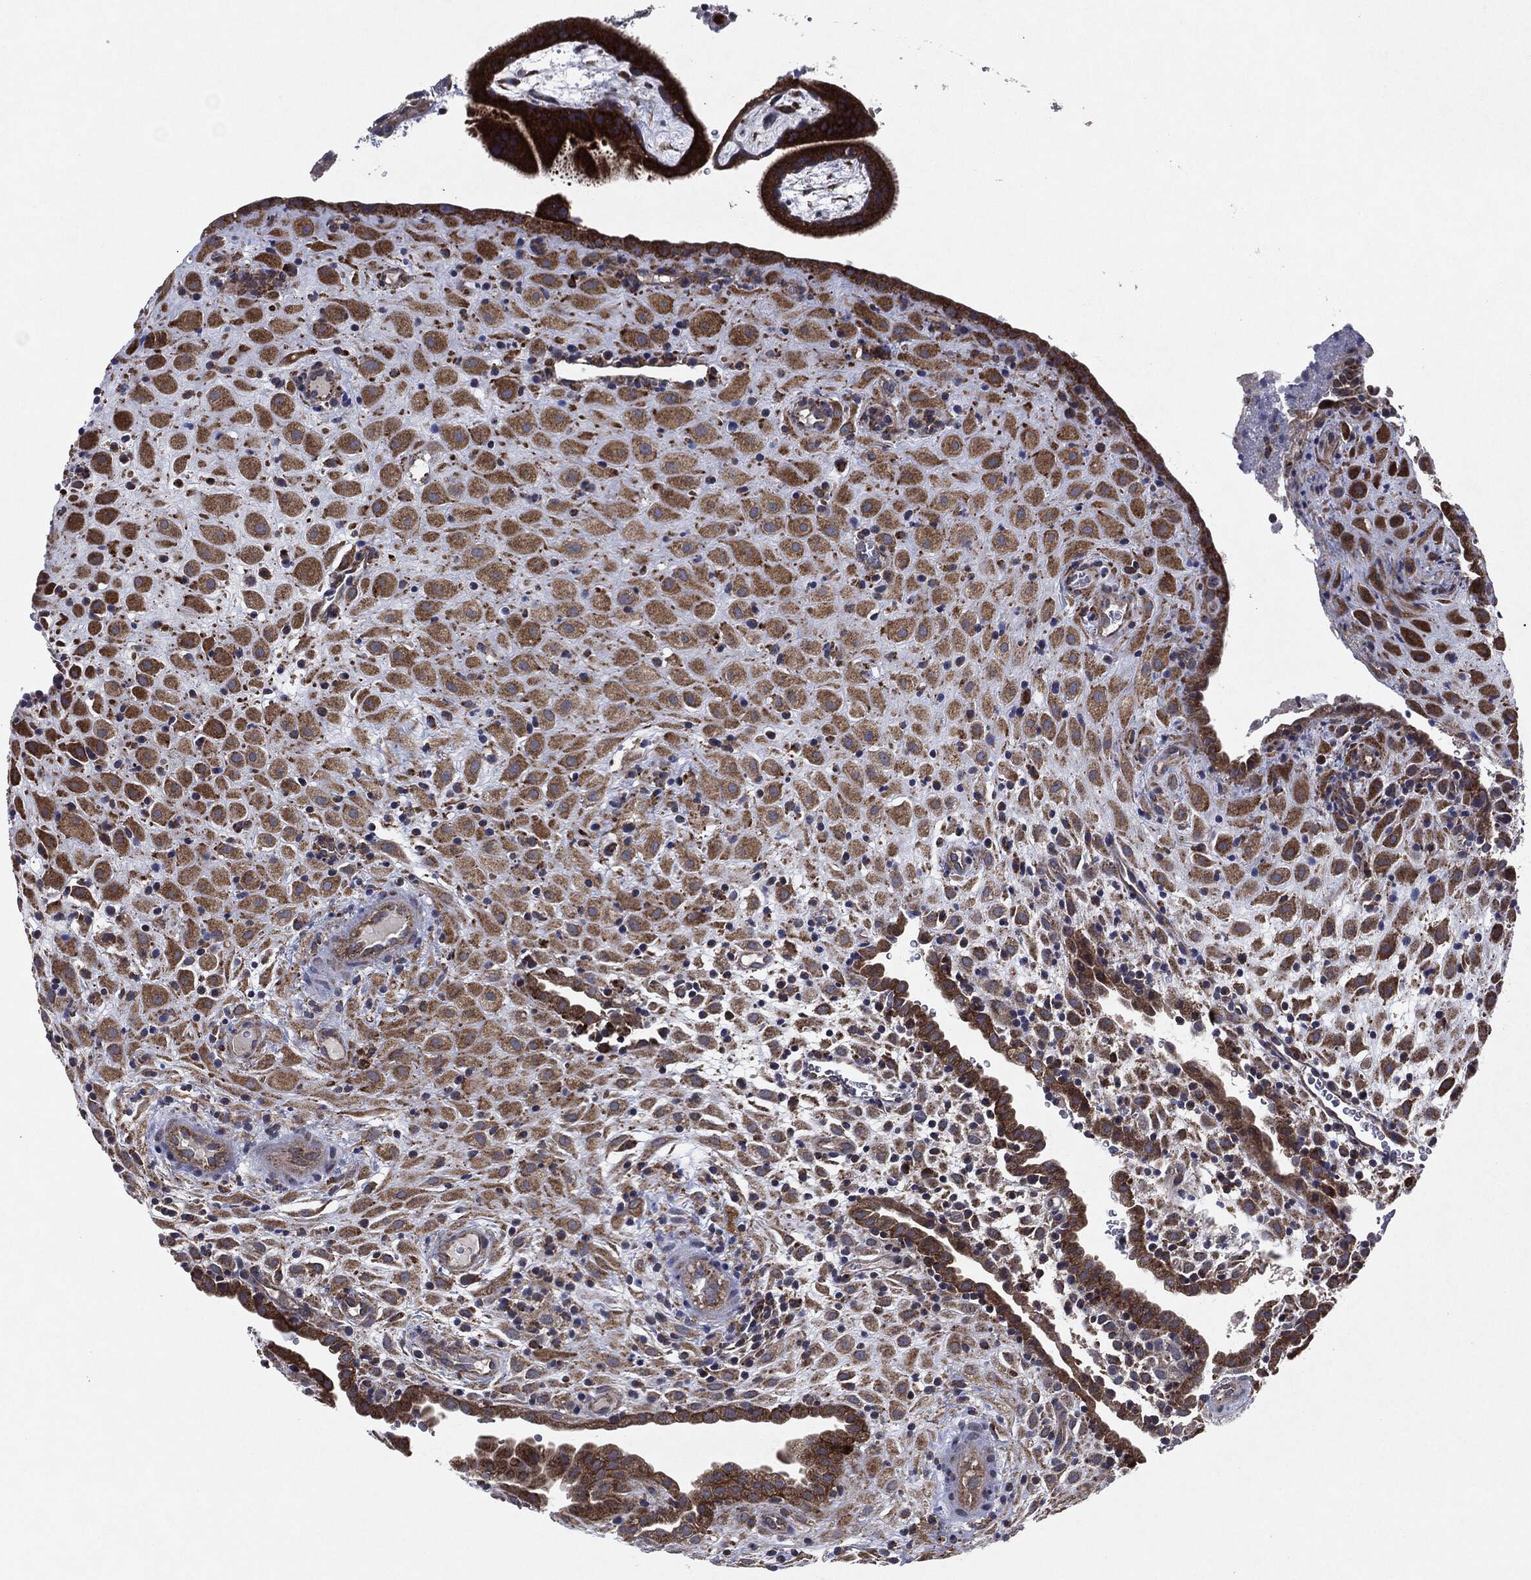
{"staining": {"intensity": "moderate", "quantity": ">75%", "location": "cytoplasmic/membranous"}, "tissue": "placenta", "cell_type": "Decidual cells", "image_type": "normal", "snomed": [{"axis": "morphology", "description": "Normal tissue, NOS"}, {"axis": "topography", "description": "Placenta"}], "caption": "A medium amount of moderate cytoplasmic/membranous staining is seen in about >75% of decidual cells in unremarkable placenta.", "gene": "SLC31A2", "patient": {"sex": "female", "age": 19}}